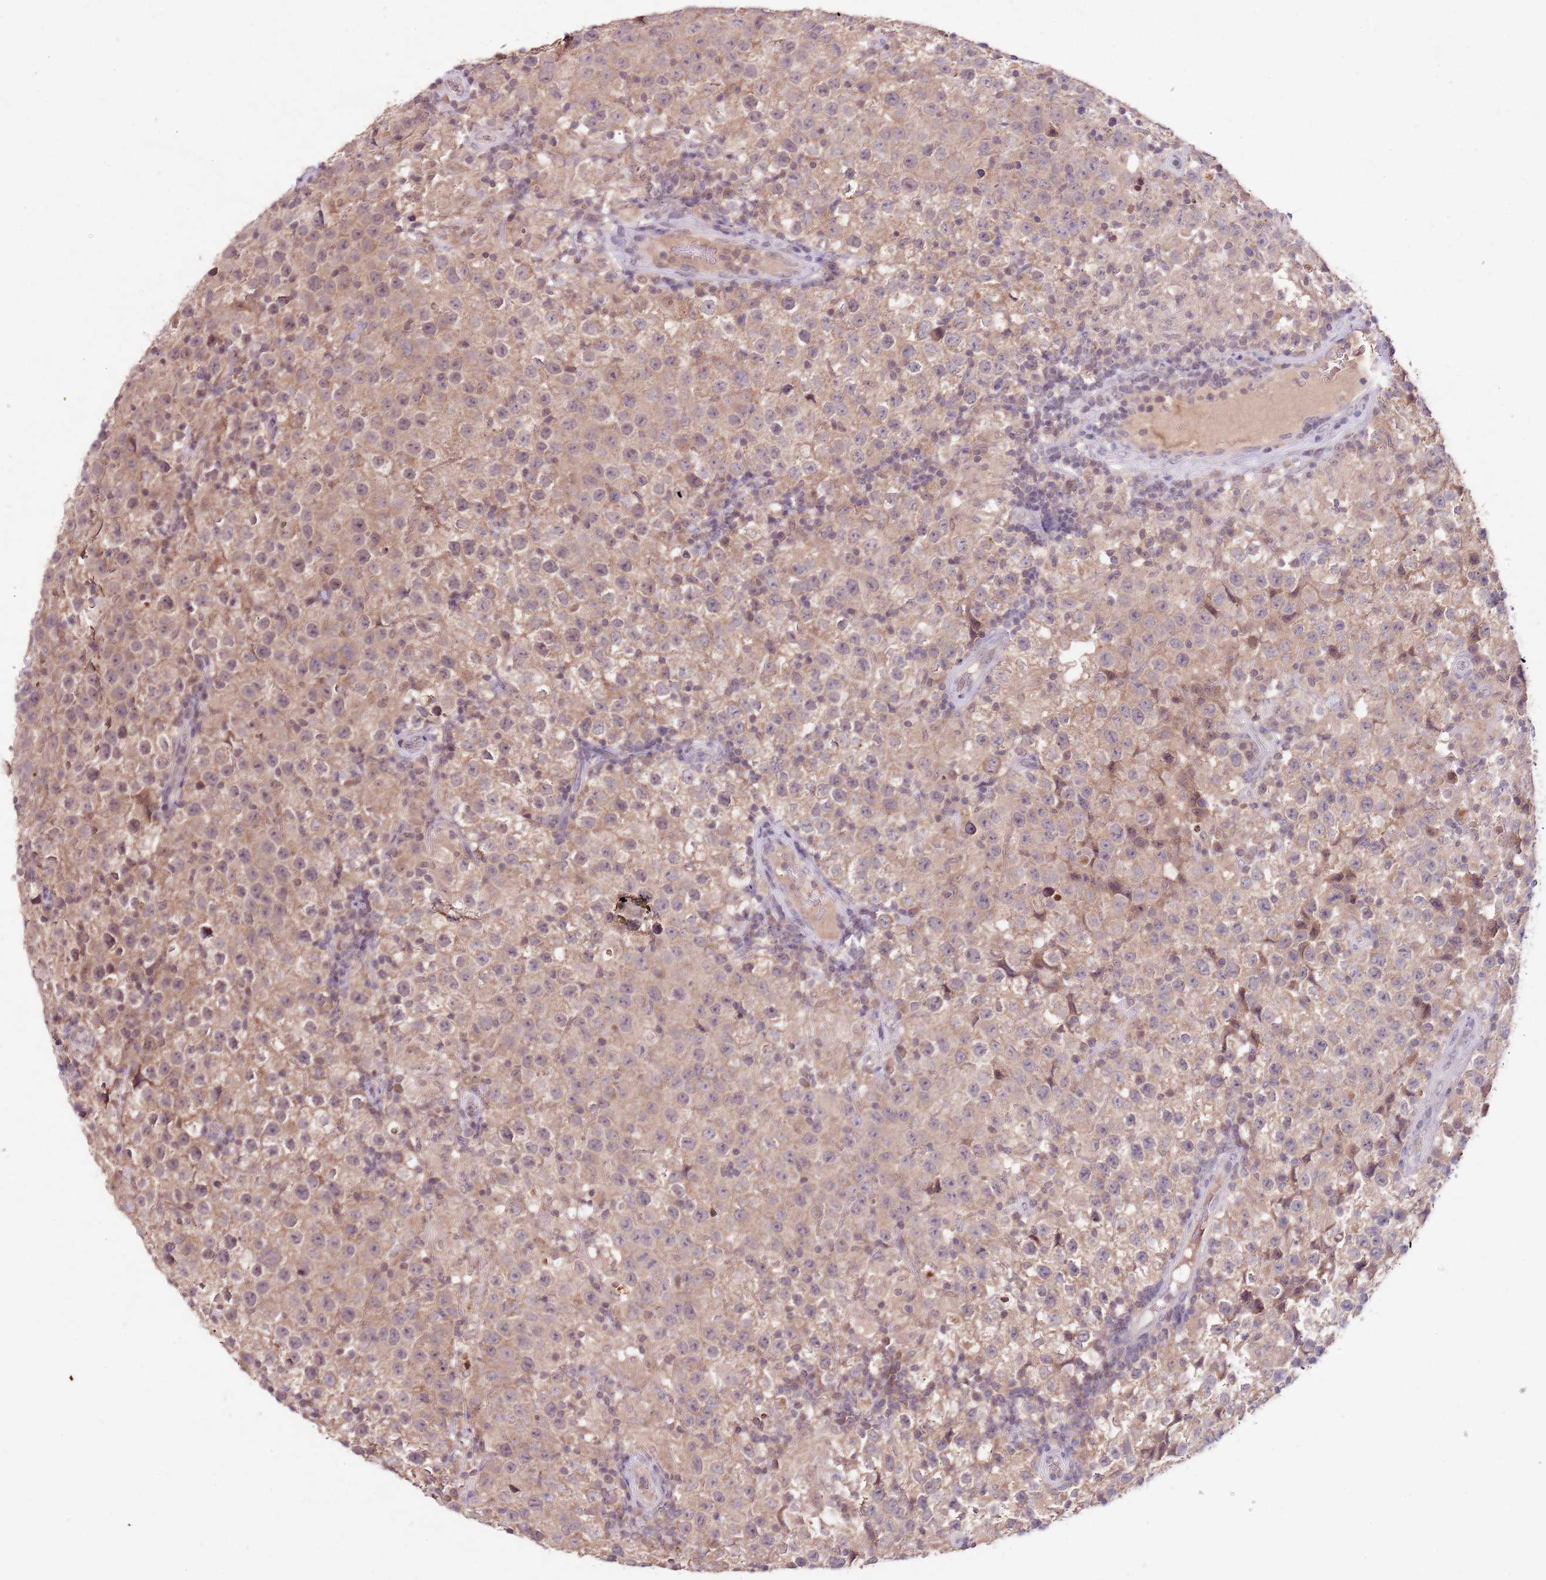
{"staining": {"intensity": "weak", "quantity": ">75%", "location": "cytoplasmic/membranous"}, "tissue": "testis cancer", "cell_type": "Tumor cells", "image_type": "cancer", "snomed": [{"axis": "morphology", "description": "Seminoma, NOS"}, {"axis": "morphology", "description": "Carcinoma, Embryonal, NOS"}, {"axis": "topography", "description": "Testis"}], "caption": "Brown immunohistochemical staining in human embryonal carcinoma (testis) exhibits weak cytoplasmic/membranous positivity in approximately >75% of tumor cells.", "gene": "NRDE2", "patient": {"sex": "male", "age": 41}}